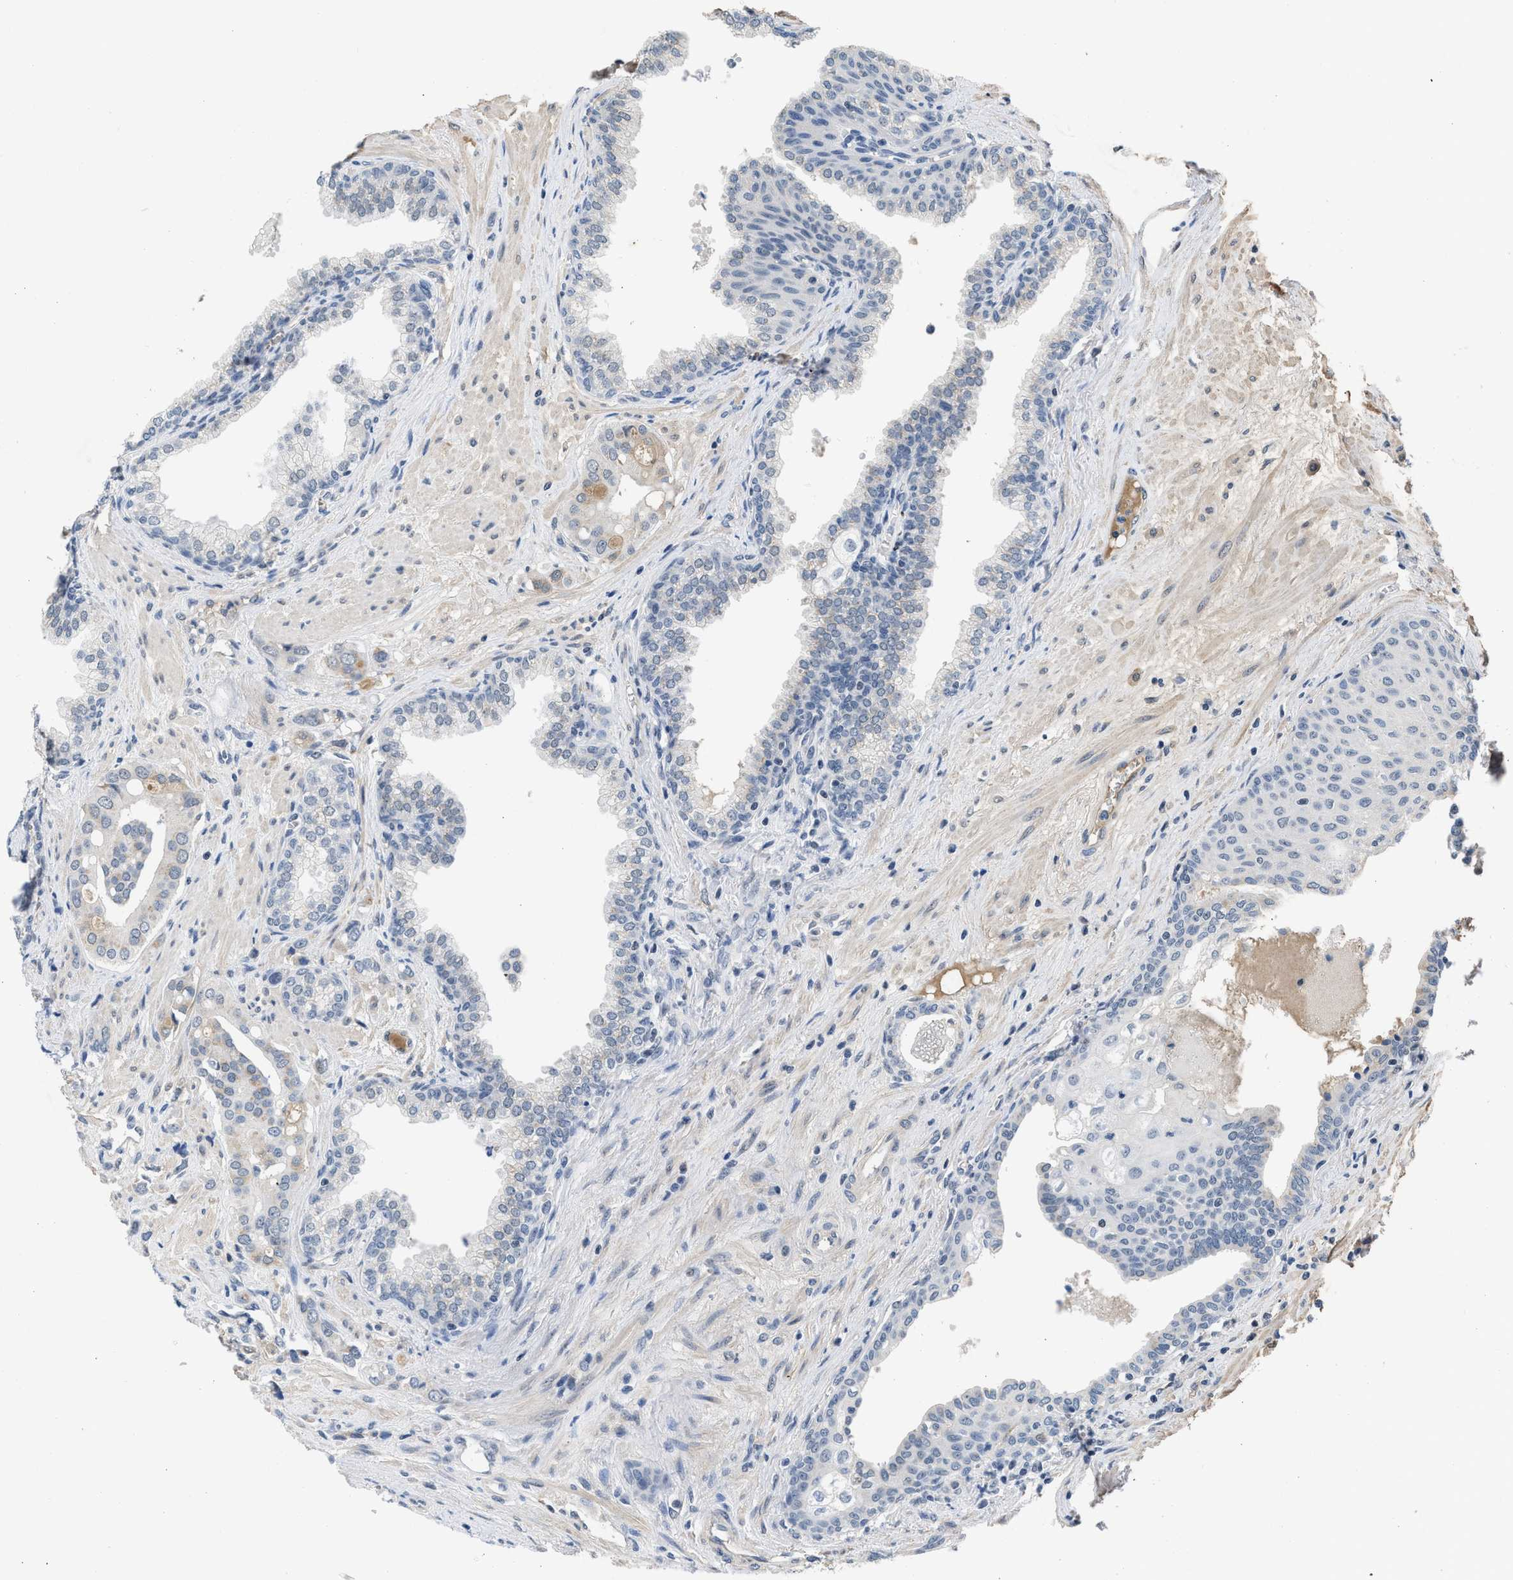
{"staining": {"intensity": "negative", "quantity": "none", "location": "none"}, "tissue": "prostate cancer", "cell_type": "Tumor cells", "image_type": "cancer", "snomed": [{"axis": "morphology", "description": "Adenocarcinoma, High grade"}, {"axis": "topography", "description": "Prostate"}], "caption": "Immunohistochemistry (IHC) image of neoplastic tissue: prostate cancer stained with DAB shows no significant protein staining in tumor cells.", "gene": "TERF2IP", "patient": {"sex": "male", "age": 52}}